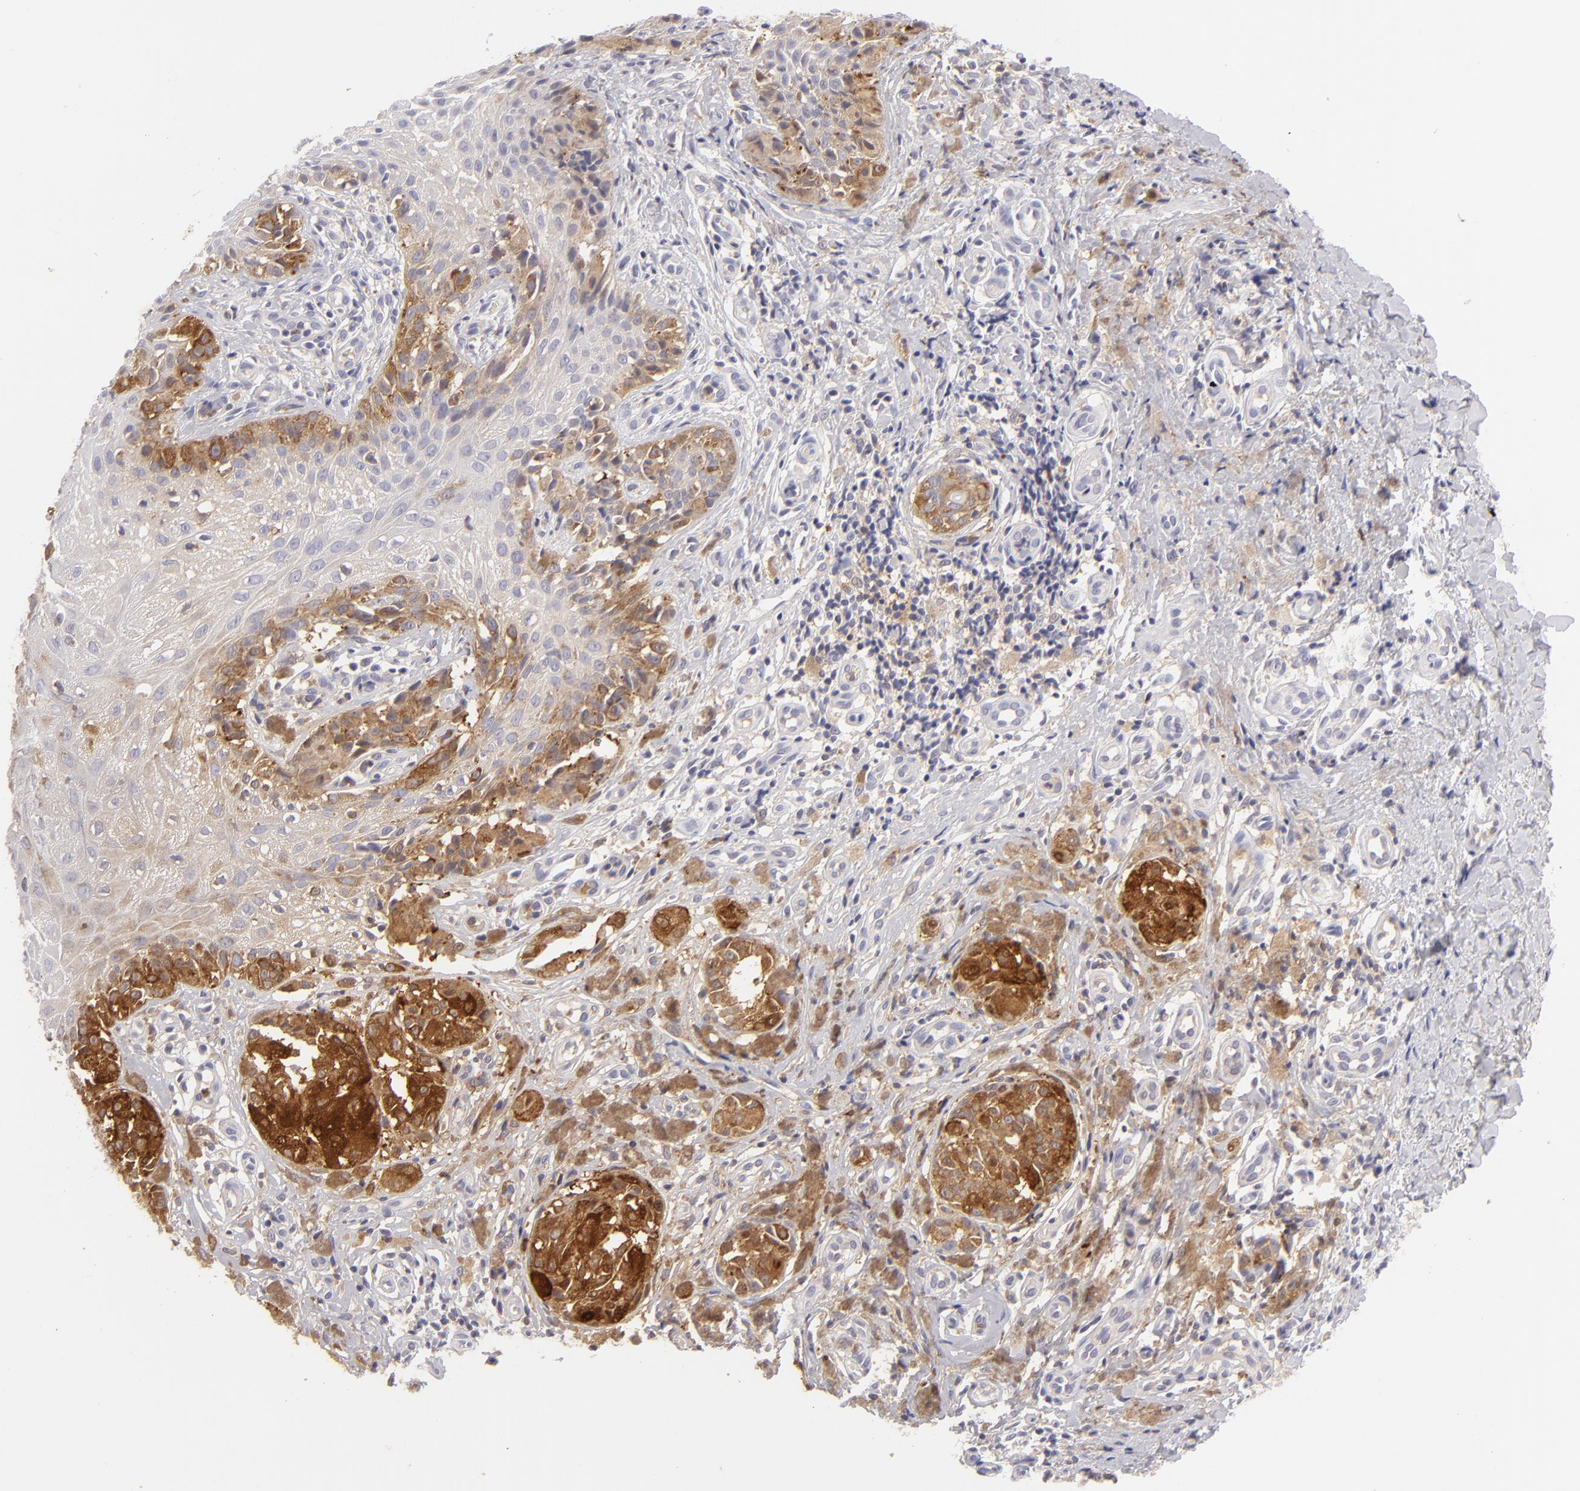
{"staining": {"intensity": "moderate", "quantity": ">75%", "location": "cytoplasmic/membranous"}, "tissue": "melanoma", "cell_type": "Tumor cells", "image_type": "cancer", "snomed": [{"axis": "morphology", "description": "Malignant melanoma, NOS"}, {"axis": "topography", "description": "Skin"}], "caption": "Approximately >75% of tumor cells in malignant melanoma show moderate cytoplasmic/membranous protein expression as visualized by brown immunohistochemical staining.", "gene": "MMP10", "patient": {"sex": "male", "age": 67}}